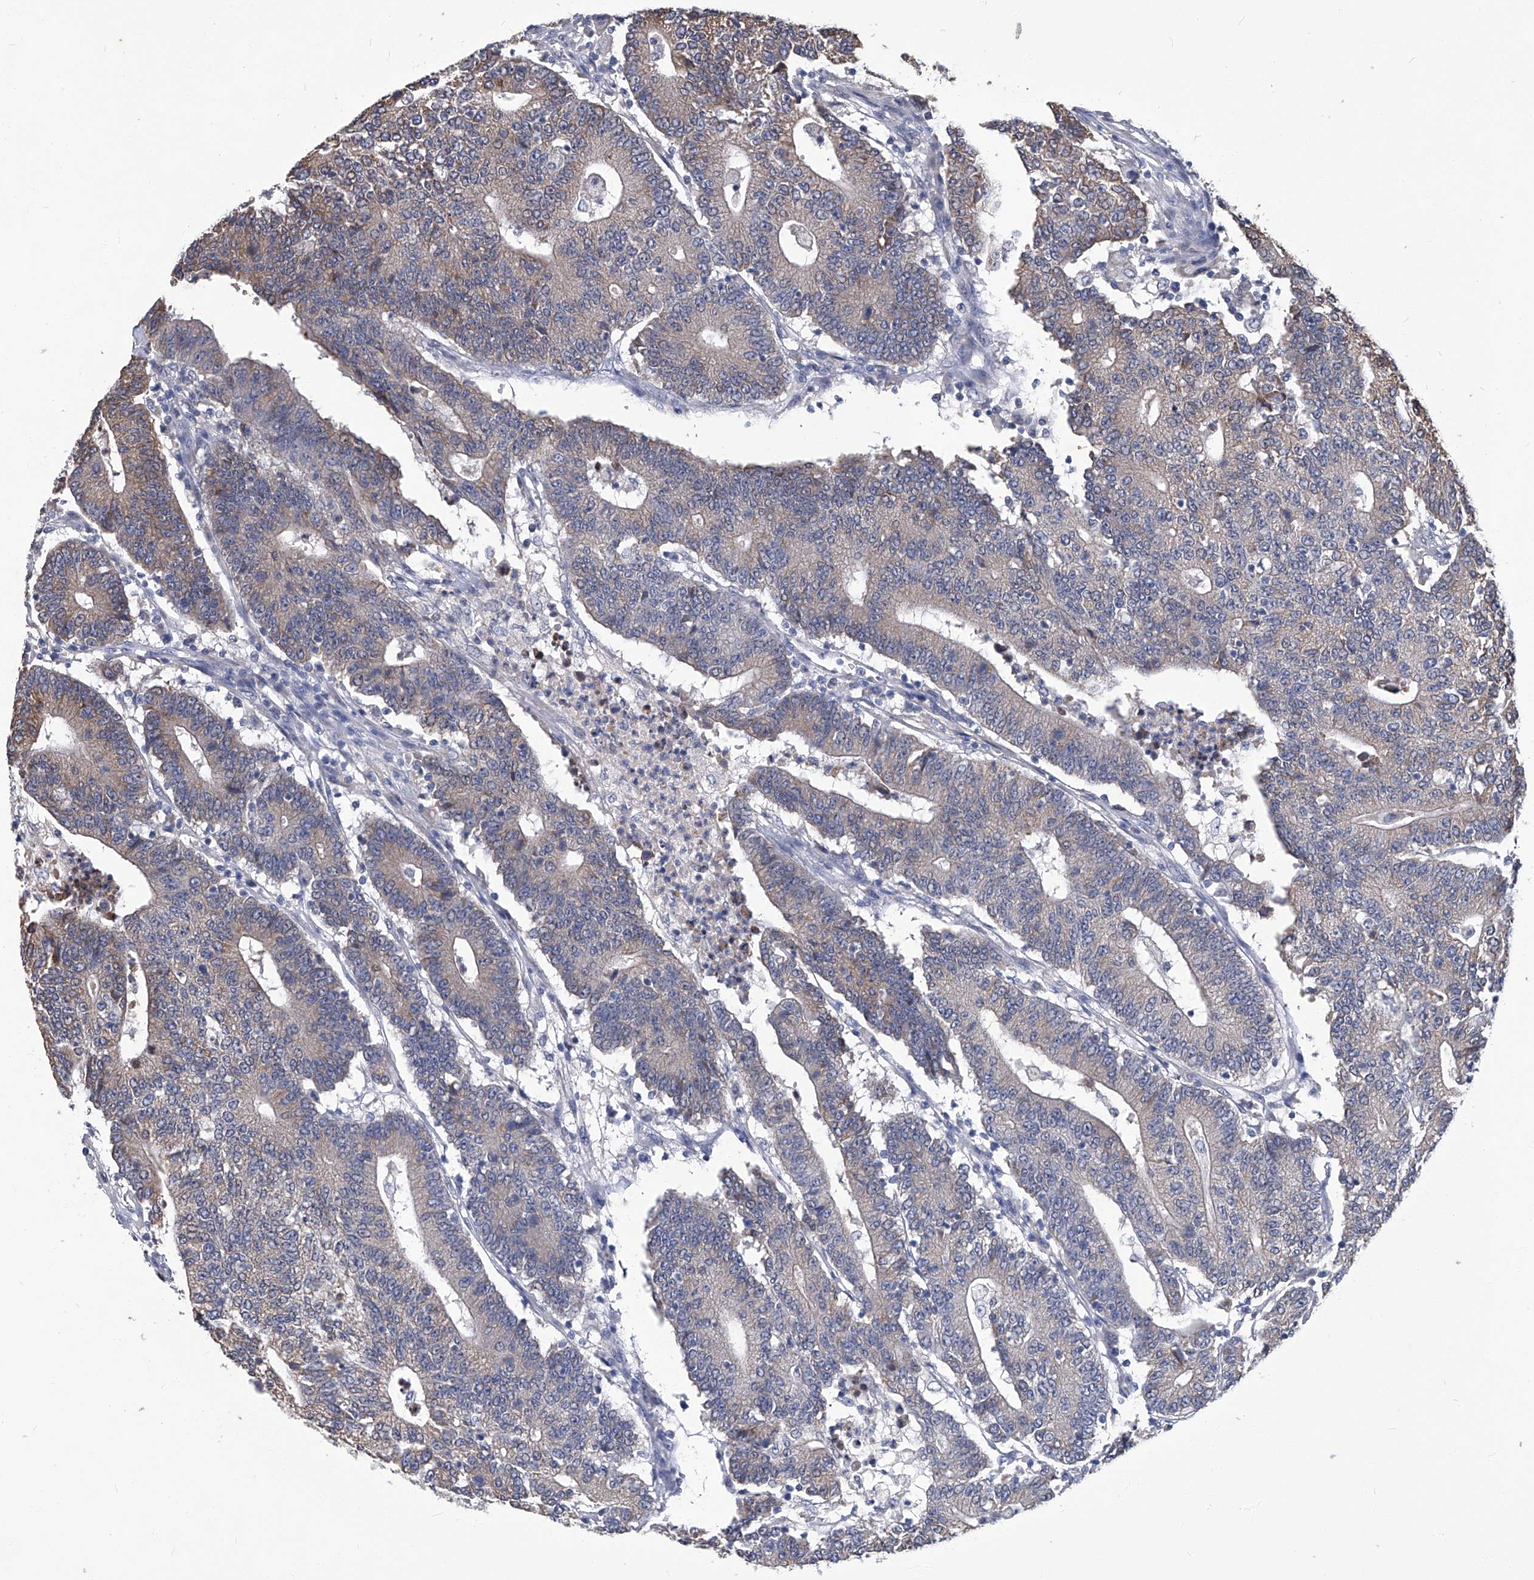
{"staining": {"intensity": "weak", "quantity": "25%-75%", "location": "cytoplasmic/membranous"}, "tissue": "colorectal cancer", "cell_type": "Tumor cells", "image_type": "cancer", "snomed": [{"axis": "morphology", "description": "Normal tissue, NOS"}, {"axis": "morphology", "description": "Adenocarcinoma, NOS"}, {"axis": "topography", "description": "Colon"}], "caption": "DAB immunohistochemical staining of colorectal cancer (adenocarcinoma) shows weak cytoplasmic/membranous protein positivity in about 25%-75% of tumor cells.", "gene": "TGFBR1", "patient": {"sex": "female", "age": 75}}